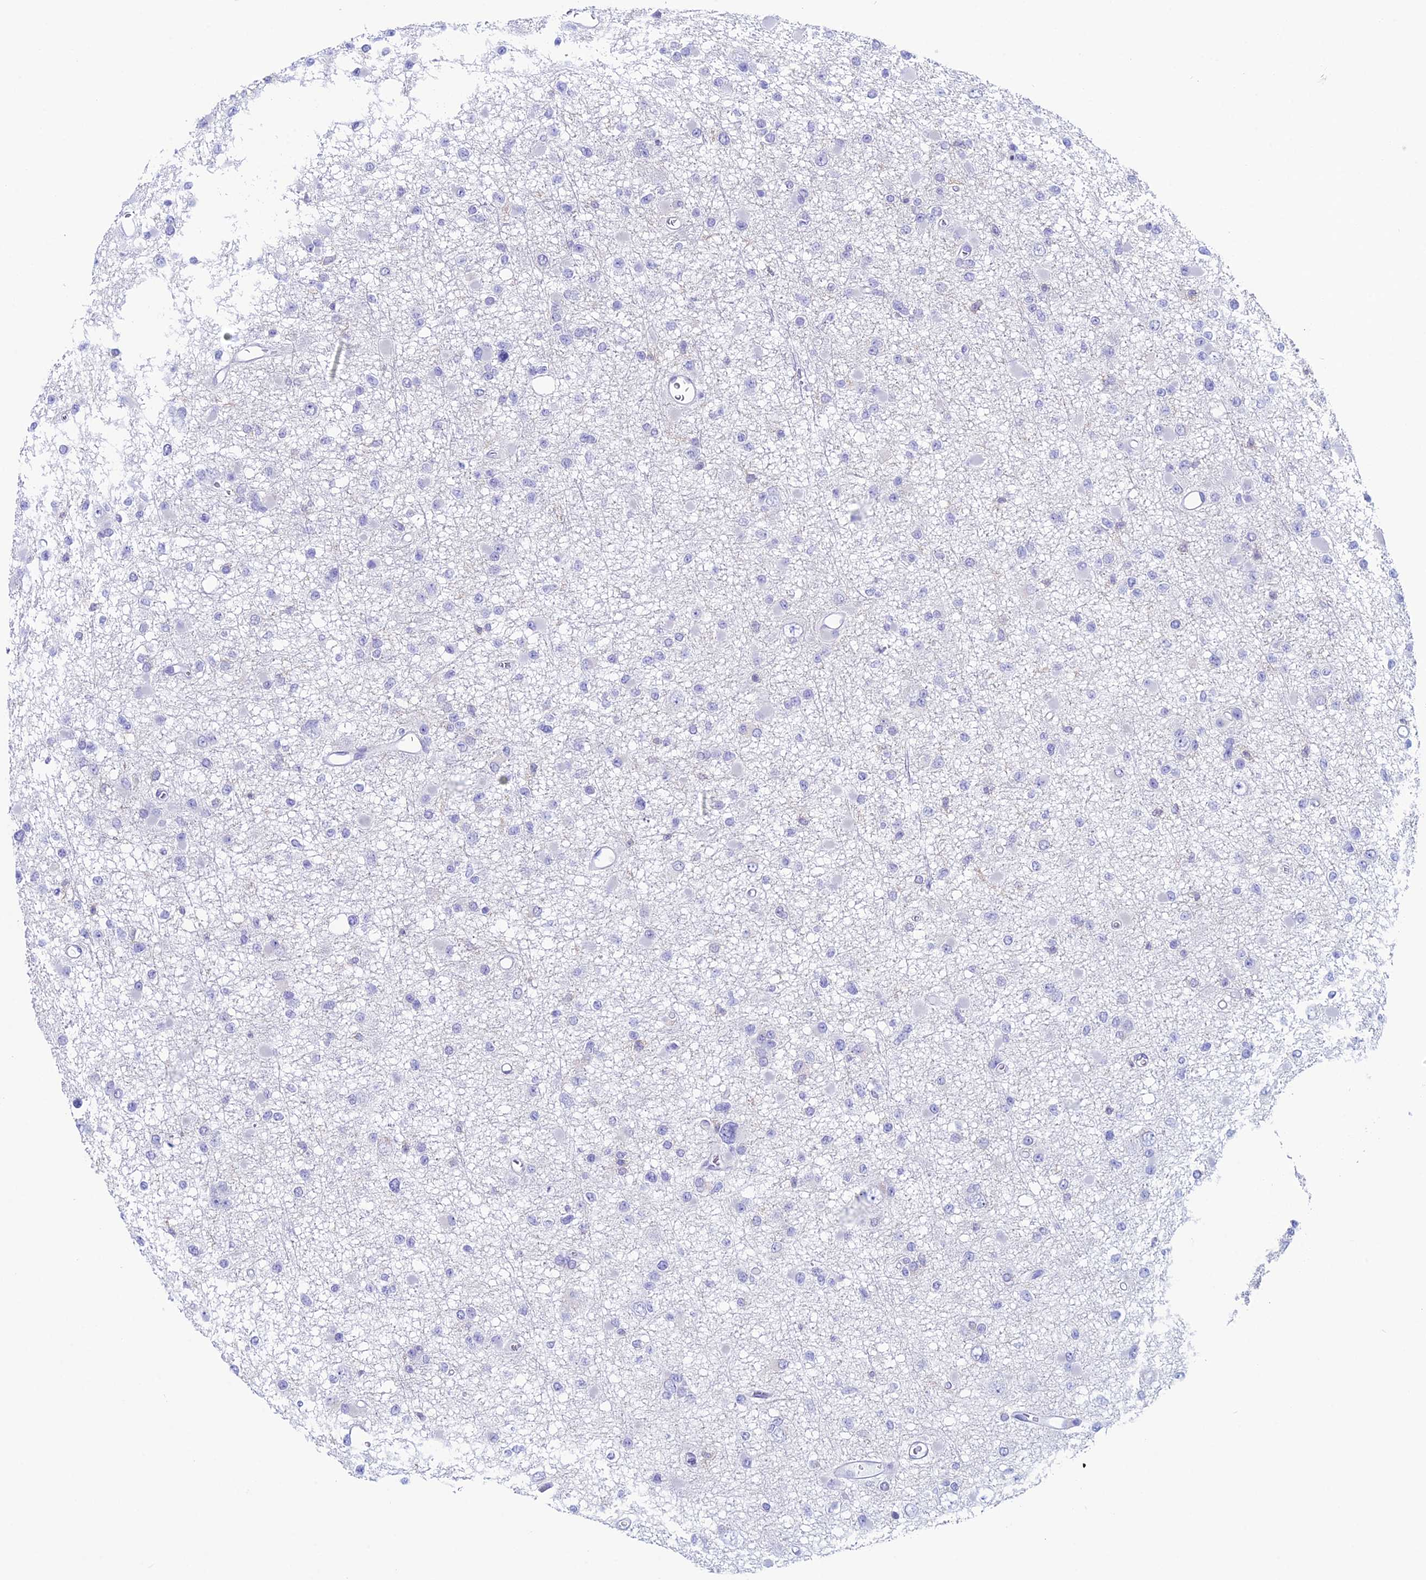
{"staining": {"intensity": "negative", "quantity": "none", "location": "none"}, "tissue": "glioma", "cell_type": "Tumor cells", "image_type": "cancer", "snomed": [{"axis": "morphology", "description": "Glioma, malignant, Low grade"}, {"axis": "topography", "description": "Brain"}], "caption": "Immunohistochemistry (IHC) of malignant glioma (low-grade) demonstrates no expression in tumor cells.", "gene": "KCNK17", "patient": {"sex": "female", "age": 22}}